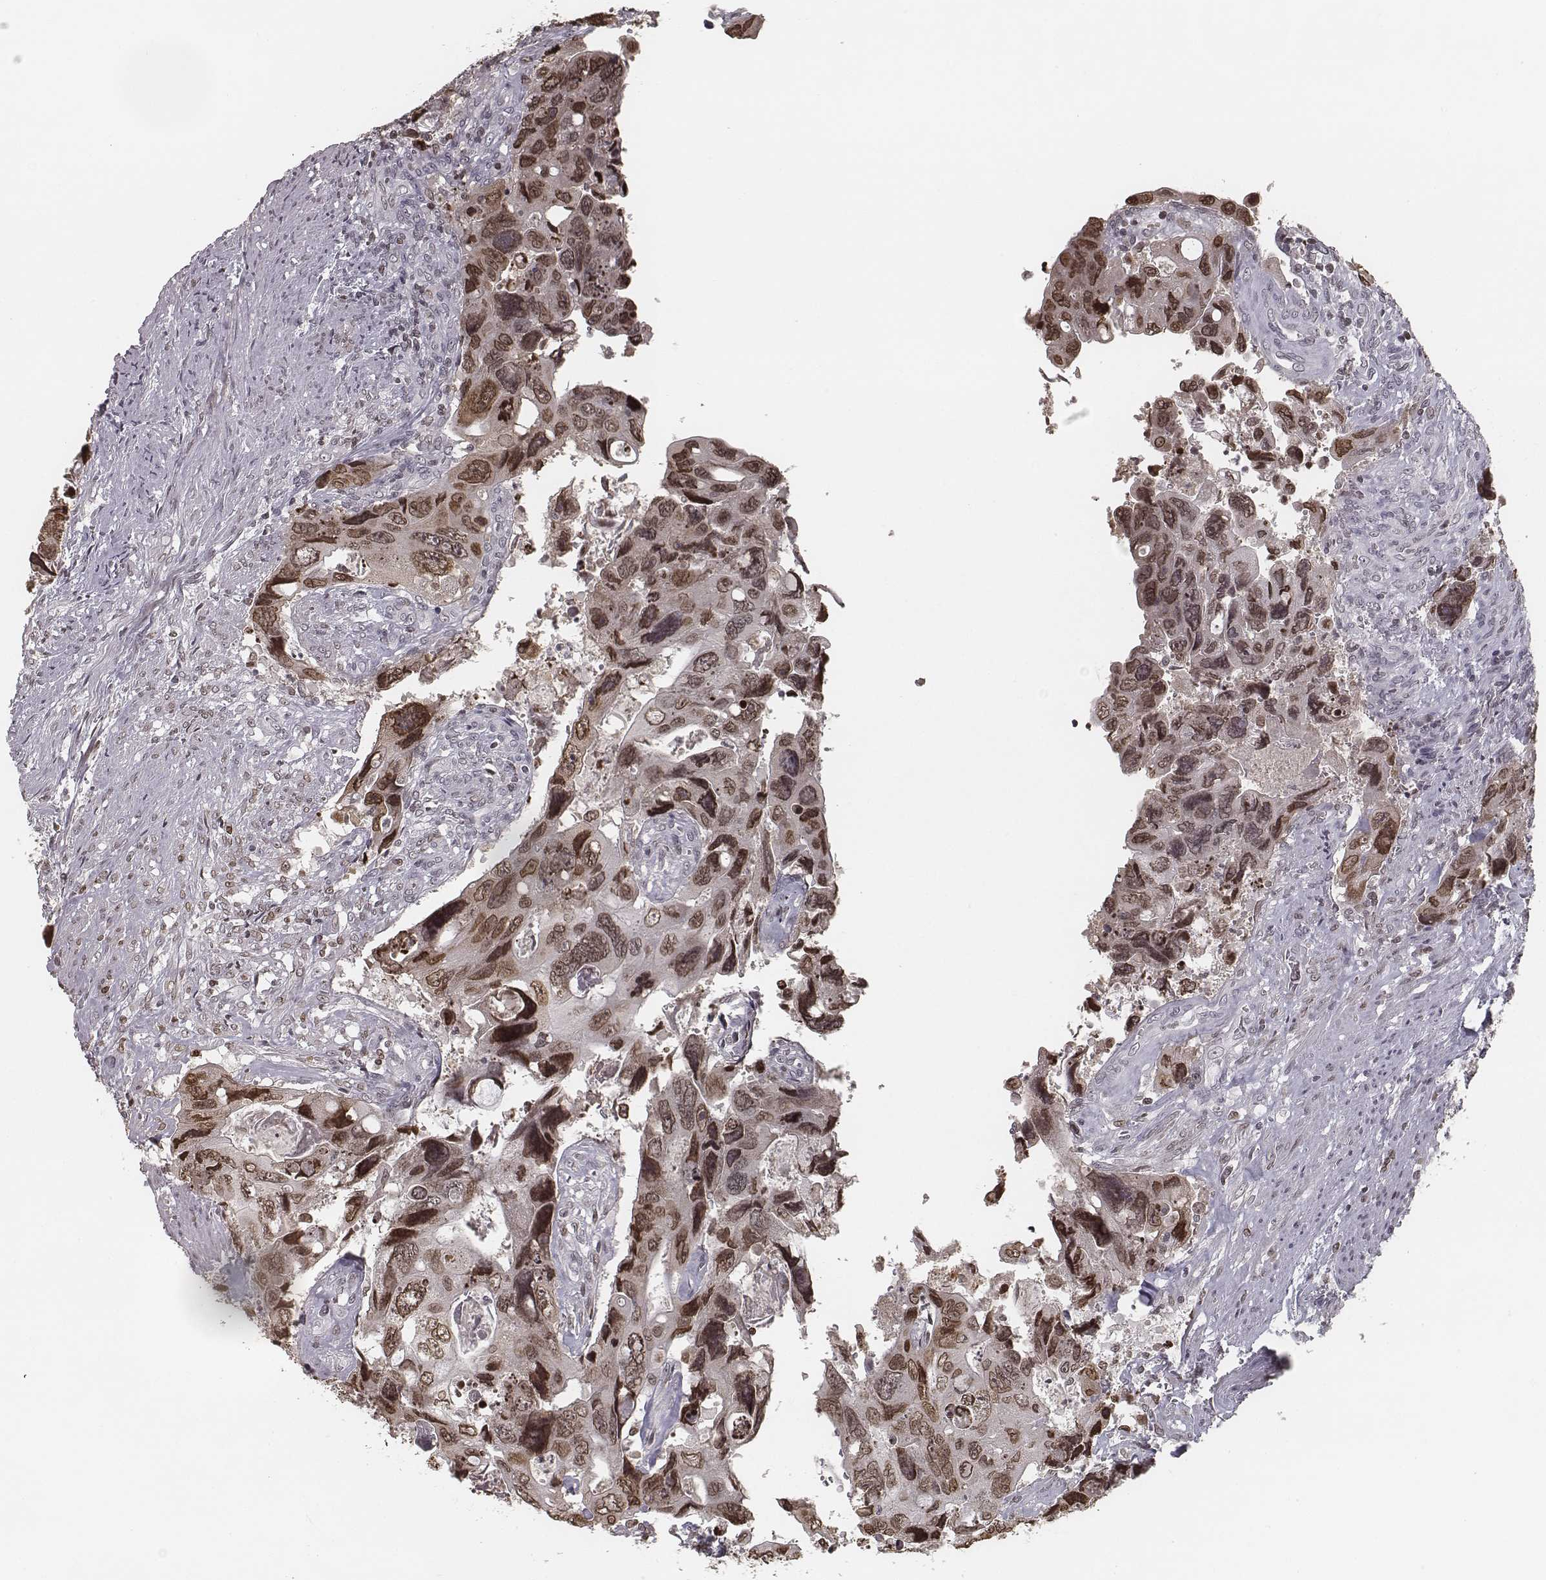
{"staining": {"intensity": "moderate", "quantity": ">75%", "location": "nuclear"}, "tissue": "colorectal cancer", "cell_type": "Tumor cells", "image_type": "cancer", "snomed": [{"axis": "morphology", "description": "Adenocarcinoma, NOS"}, {"axis": "topography", "description": "Rectum"}], "caption": "This image displays IHC staining of colorectal cancer, with medium moderate nuclear expression in about >75% of tumor cells.", "gene": "HMGA2", "patient": {"sex": "male", "age": 62}}